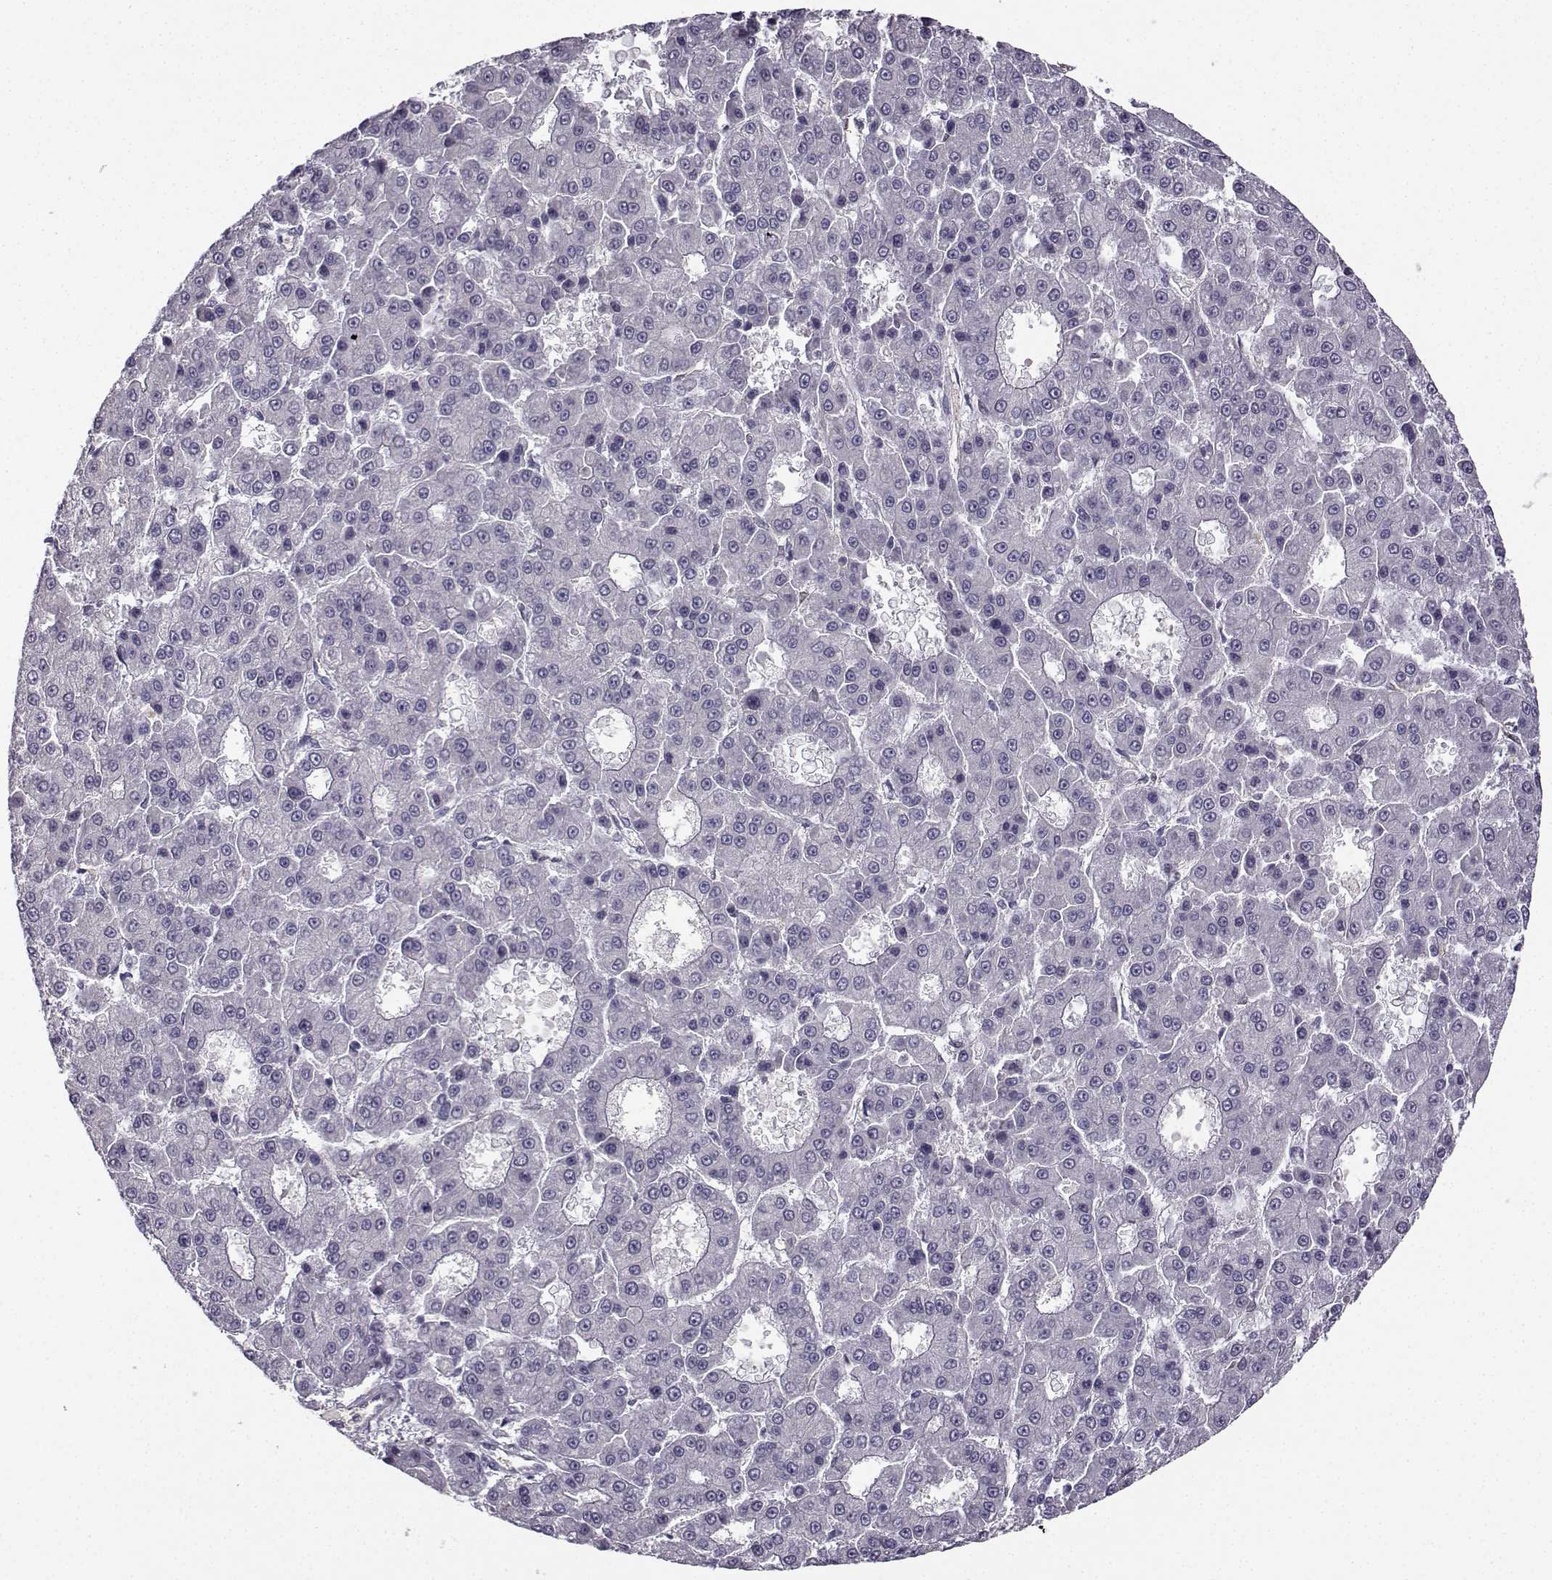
{"staining": {"intensity": "negative", "quantity": "none", "location": "none"}, "tissue": "liver cancer", "cell_type": "Tumor cells", "image_type": "cancer", "snomed": [{"axis": "morphology", "description": "Carcinoma, Hepatocellular, NOS"}, {"axis": "topography", "description": "Liver"}], "caption": "There is no significant positivity in tumor cells of liver cancer. (Brightfield microscopy of DAB (3,3'-diaminobenzidine) IHC at high magnification).", "gene": "NQO1", "patient": {"sex": "male", "age": 70}}